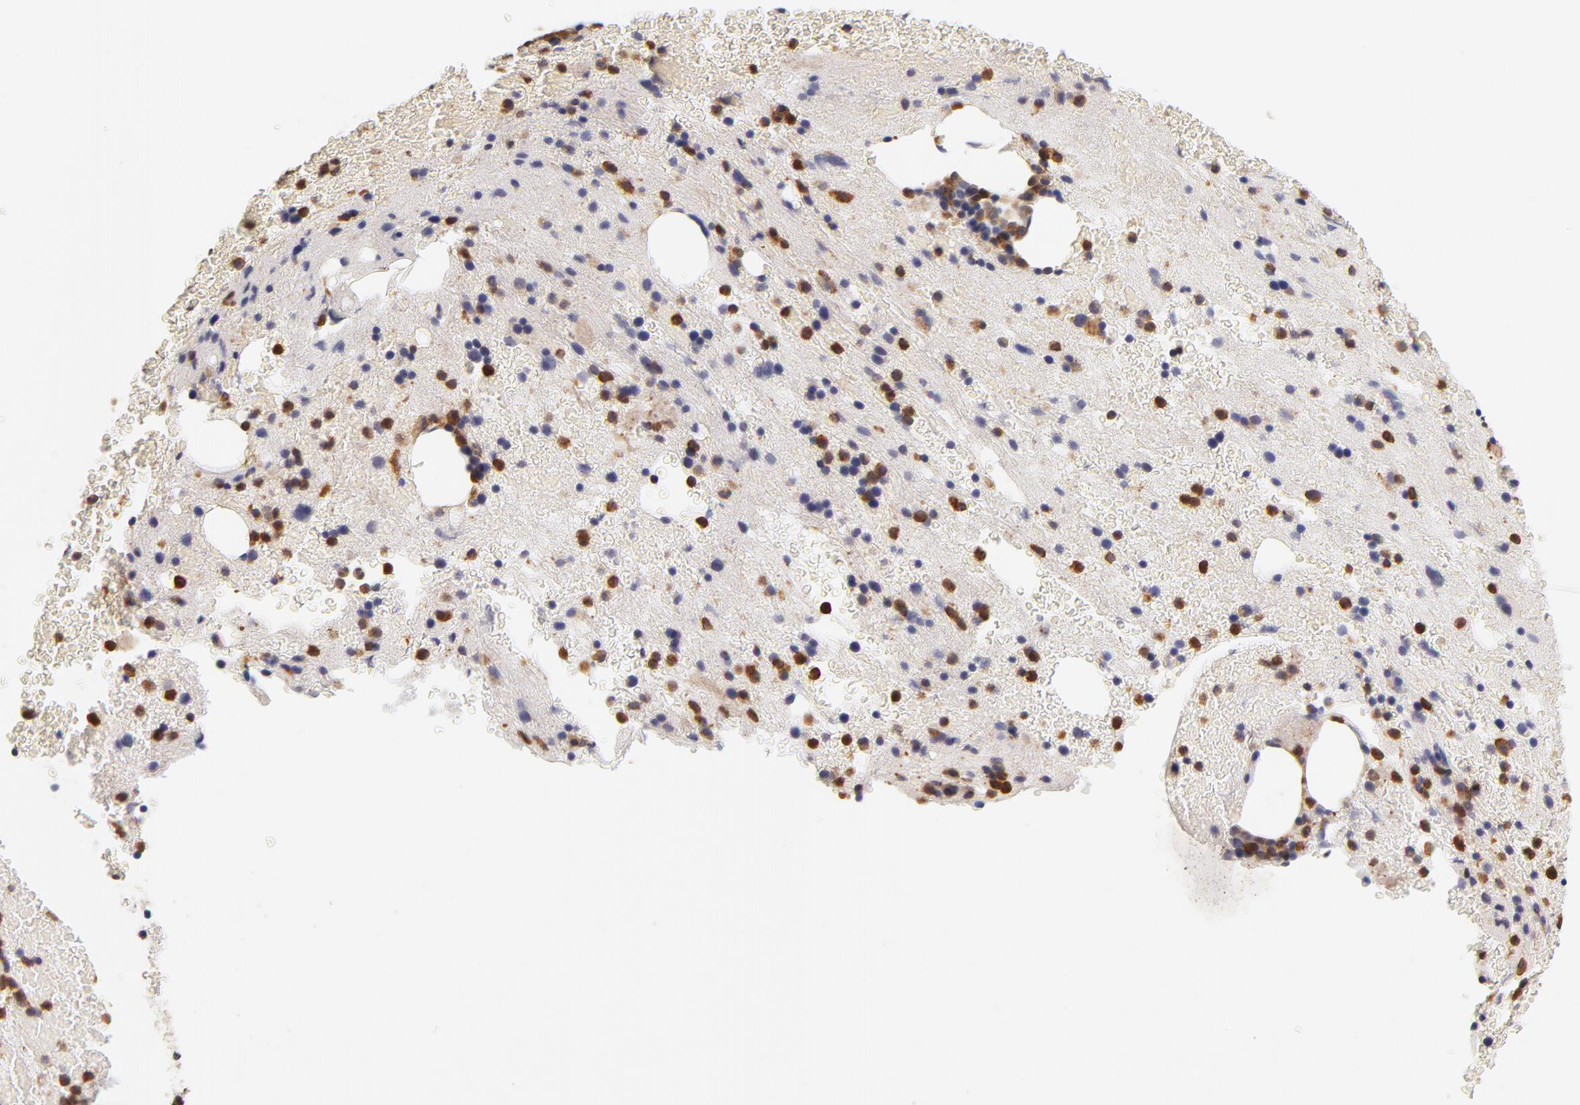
{"staining": {"intensity": "strong", "quantity": "25%-75%", "location": "cytoplasmic/membranous"}, "tissue": "bone marrow", "cell_type": "Hematopoietic cells", "image_type": "normal", "snomed": [{"axis": "morphology", "description": "Normal tissue, NOS"}, {"axis": "topography", "description": "Bone marrow"}], "caption": "High-power microscopy captured an IHC image of benign bone marrow, revealing strong cytoplasmic/membranous expression in approximately 25%-75% of hematopoietic cells. (Brightfield microscopy of DAB IHC at high magnification).", "gene": "FCMR", "patient": {"sex": "male", "age": 76}}